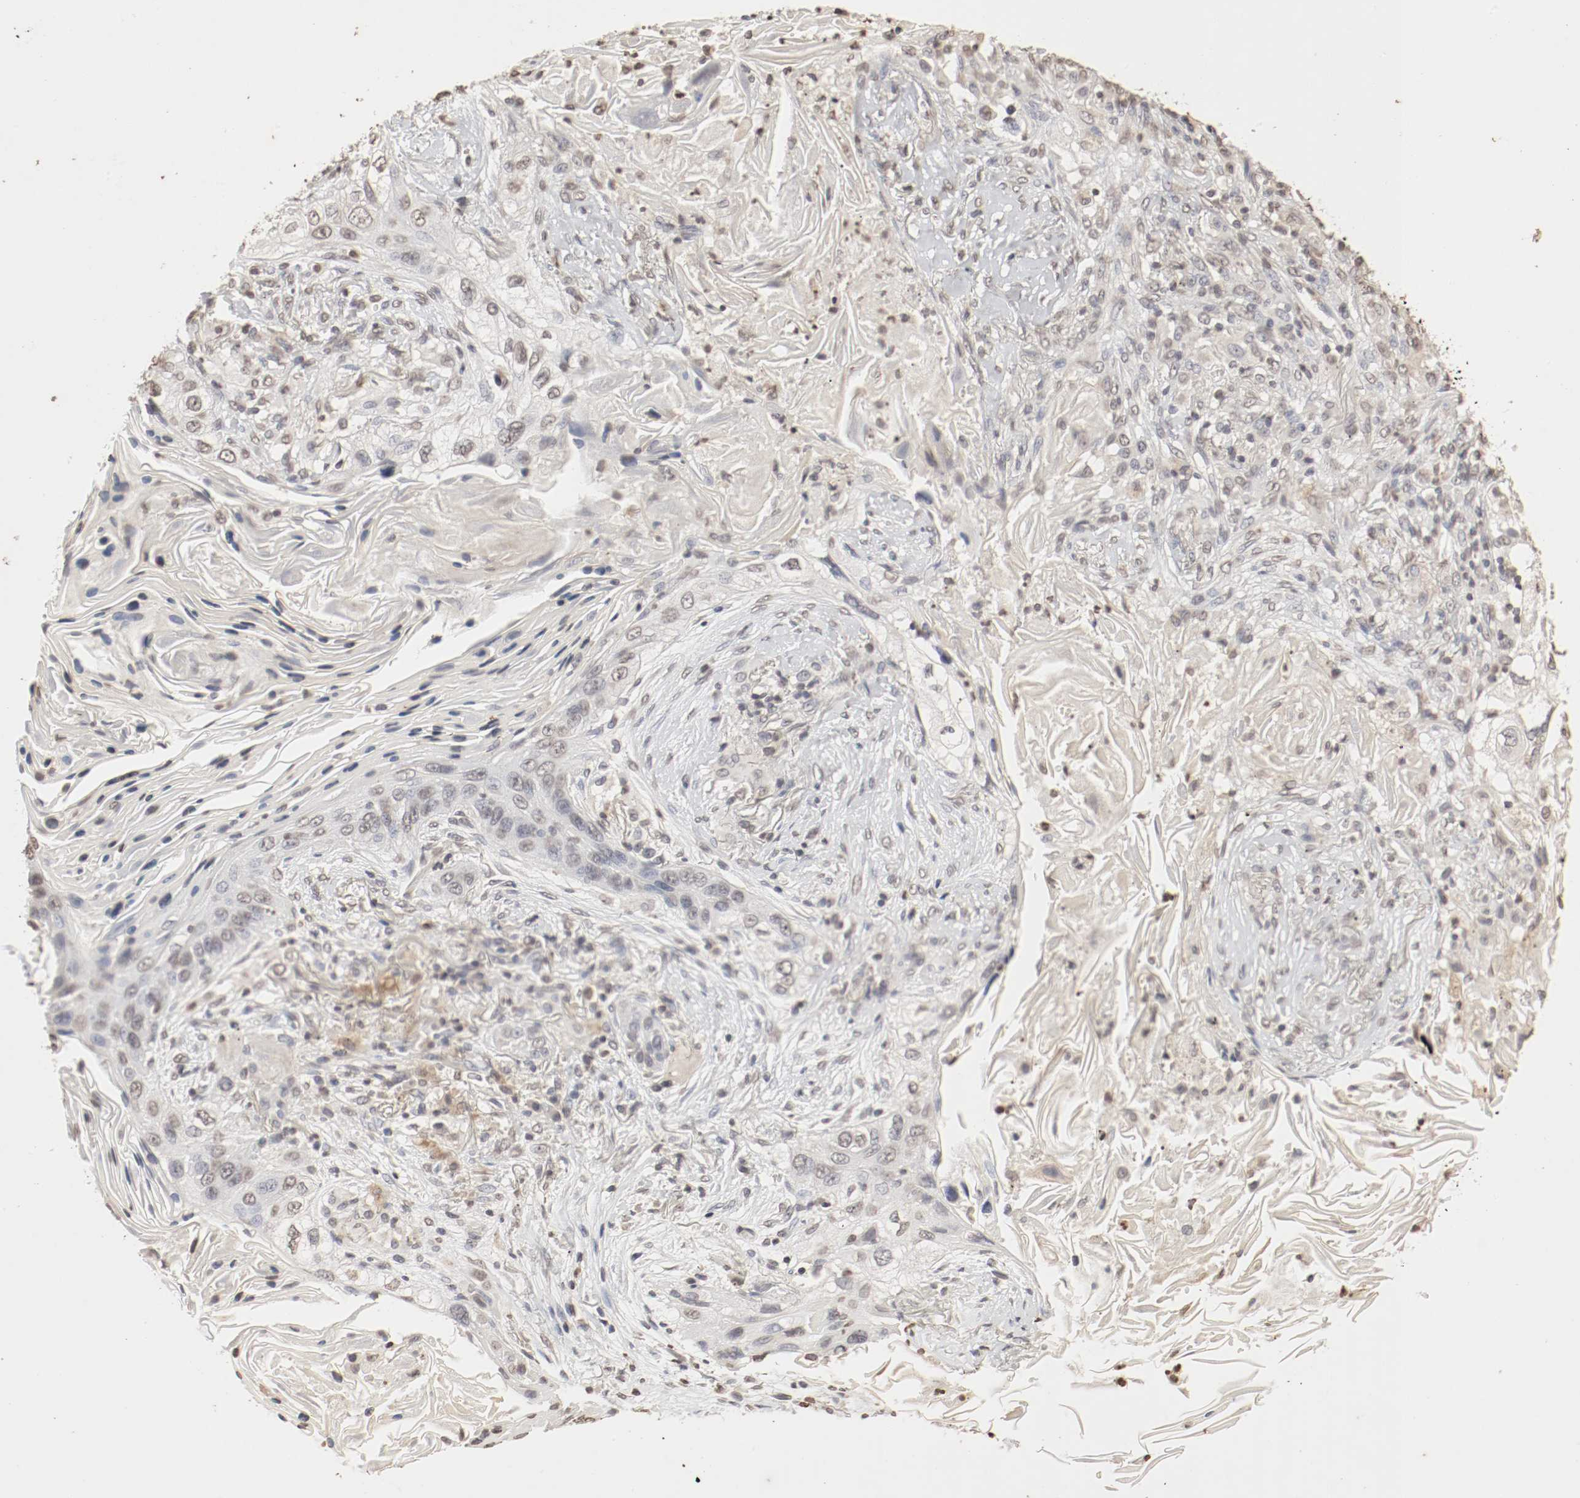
{"staining": {"intensity": "weak", "quantity": "25%-75%", "location": "cytoplasmic/membranous,nuclear"}, "tissue": "lung cancer", "cell_type": "Tumor cells", "image_type": "cancer", "snomed": [{"axis": "morphology", "description": "Squamous cell carcinoma, NOS"}, {"axis": "topography", "description": "Lung"}], "caption": "Approximately 25%-75% of tumor cells in squamous cell carcinoma (lung) exhibit weak cytoplasmic/membranous and nuclear protein expression as visualized by brown immunohistochemical staining.", "gene": "WASL", "patient": {"sex": "female", "age": 67}}